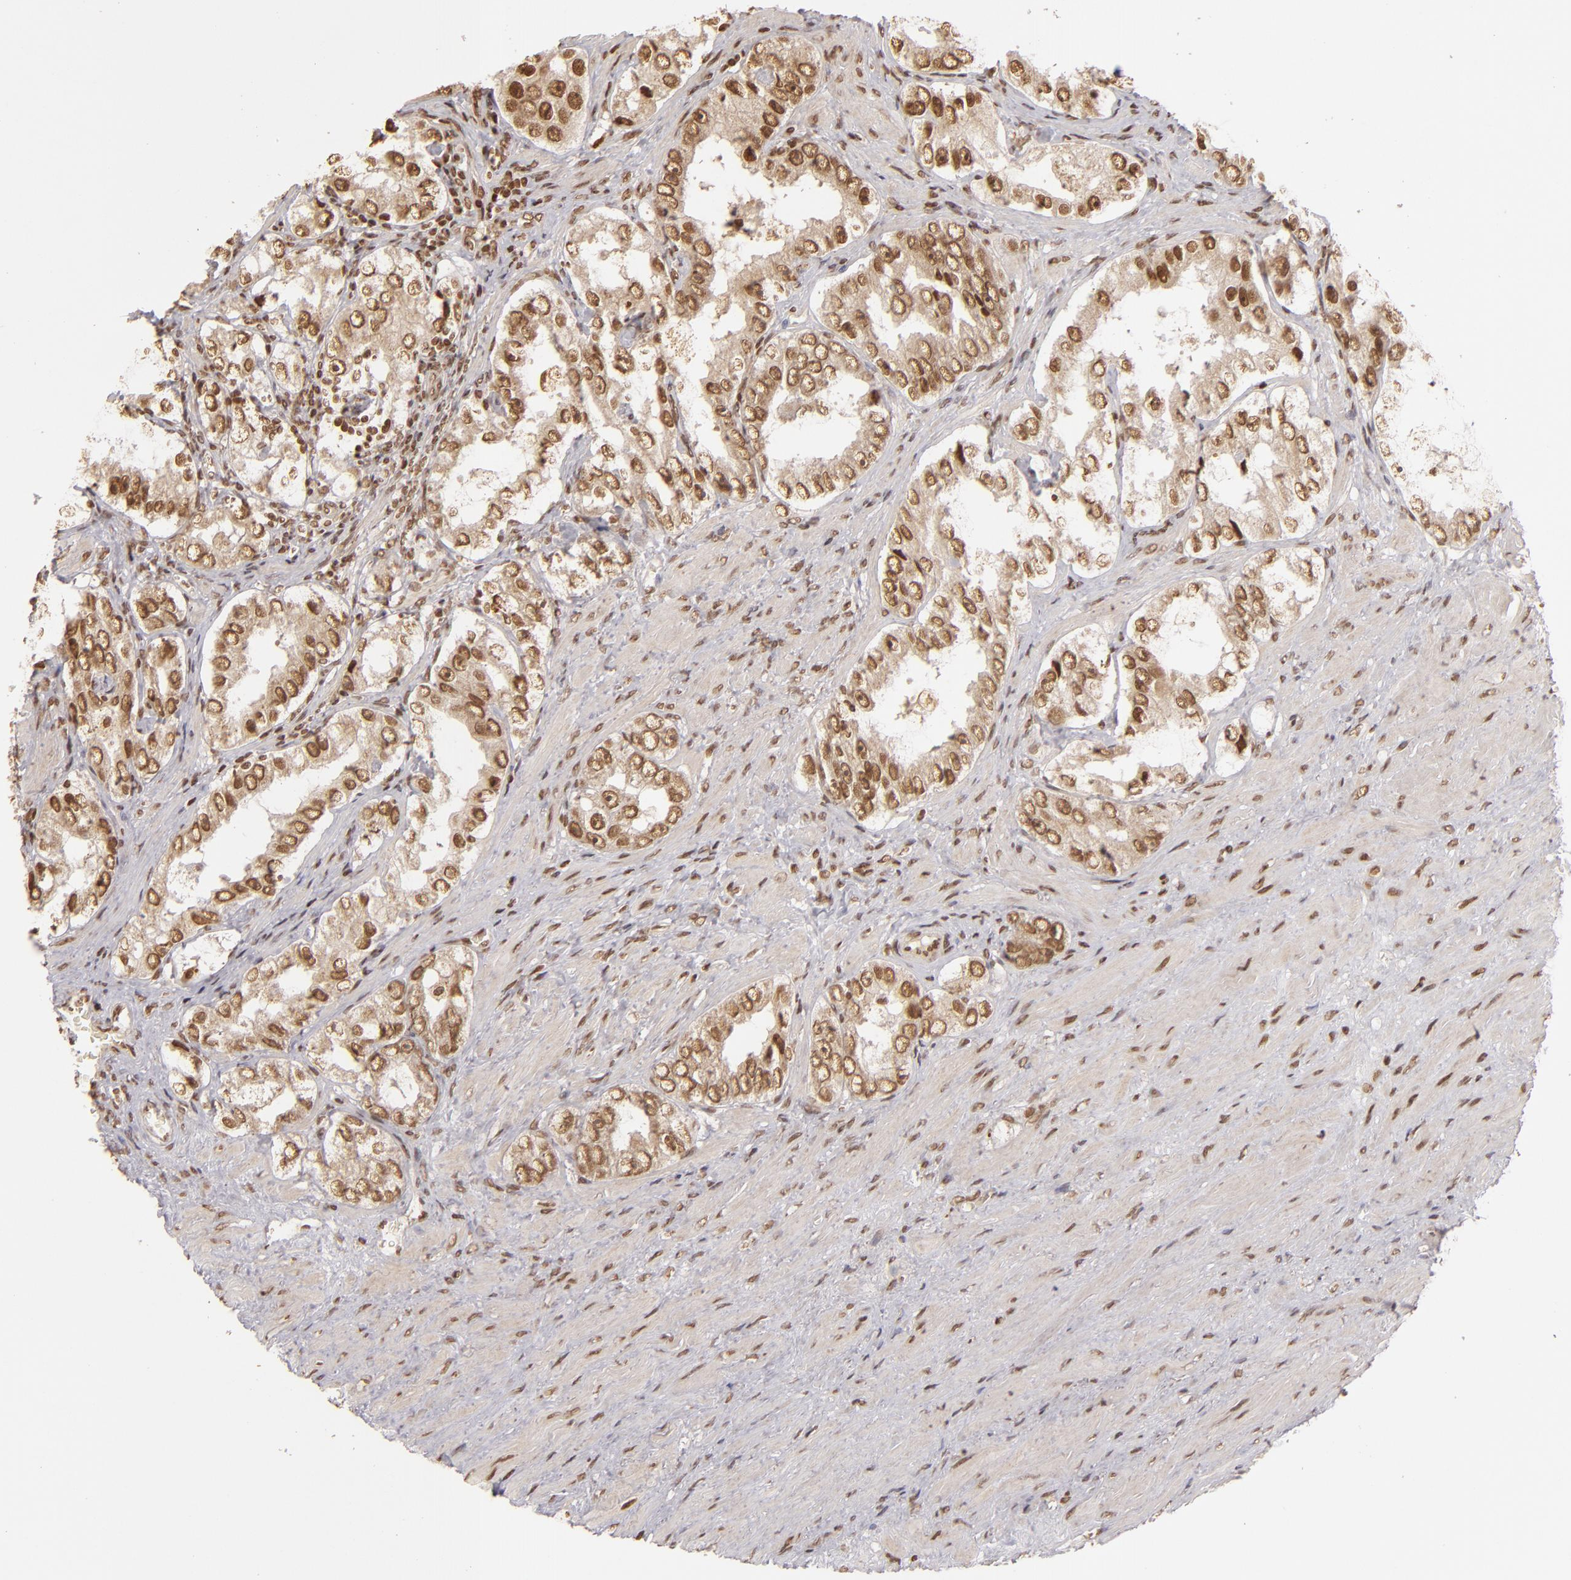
{"staining": {"intensity": "moderate", "quantity": "25%-75%", "location": "nuclear"}, "tissue": "prostate cancer", "cell_type": "Tumor cells", "image_type": "cancer", "snomed": [{"axis": "morphology", "description": "Adenocarcinoma, High grade"}, {"axis": "topography", "description": "Prostate"}], "caption": "High-grade adenocarcinoma (prostate) stained with a brown dye exhibits moderate nuclear positive expression in about 25%-75% of tumor cells.", "gene": "CUL3", "patient": {"sex": "male", "age": 63}}